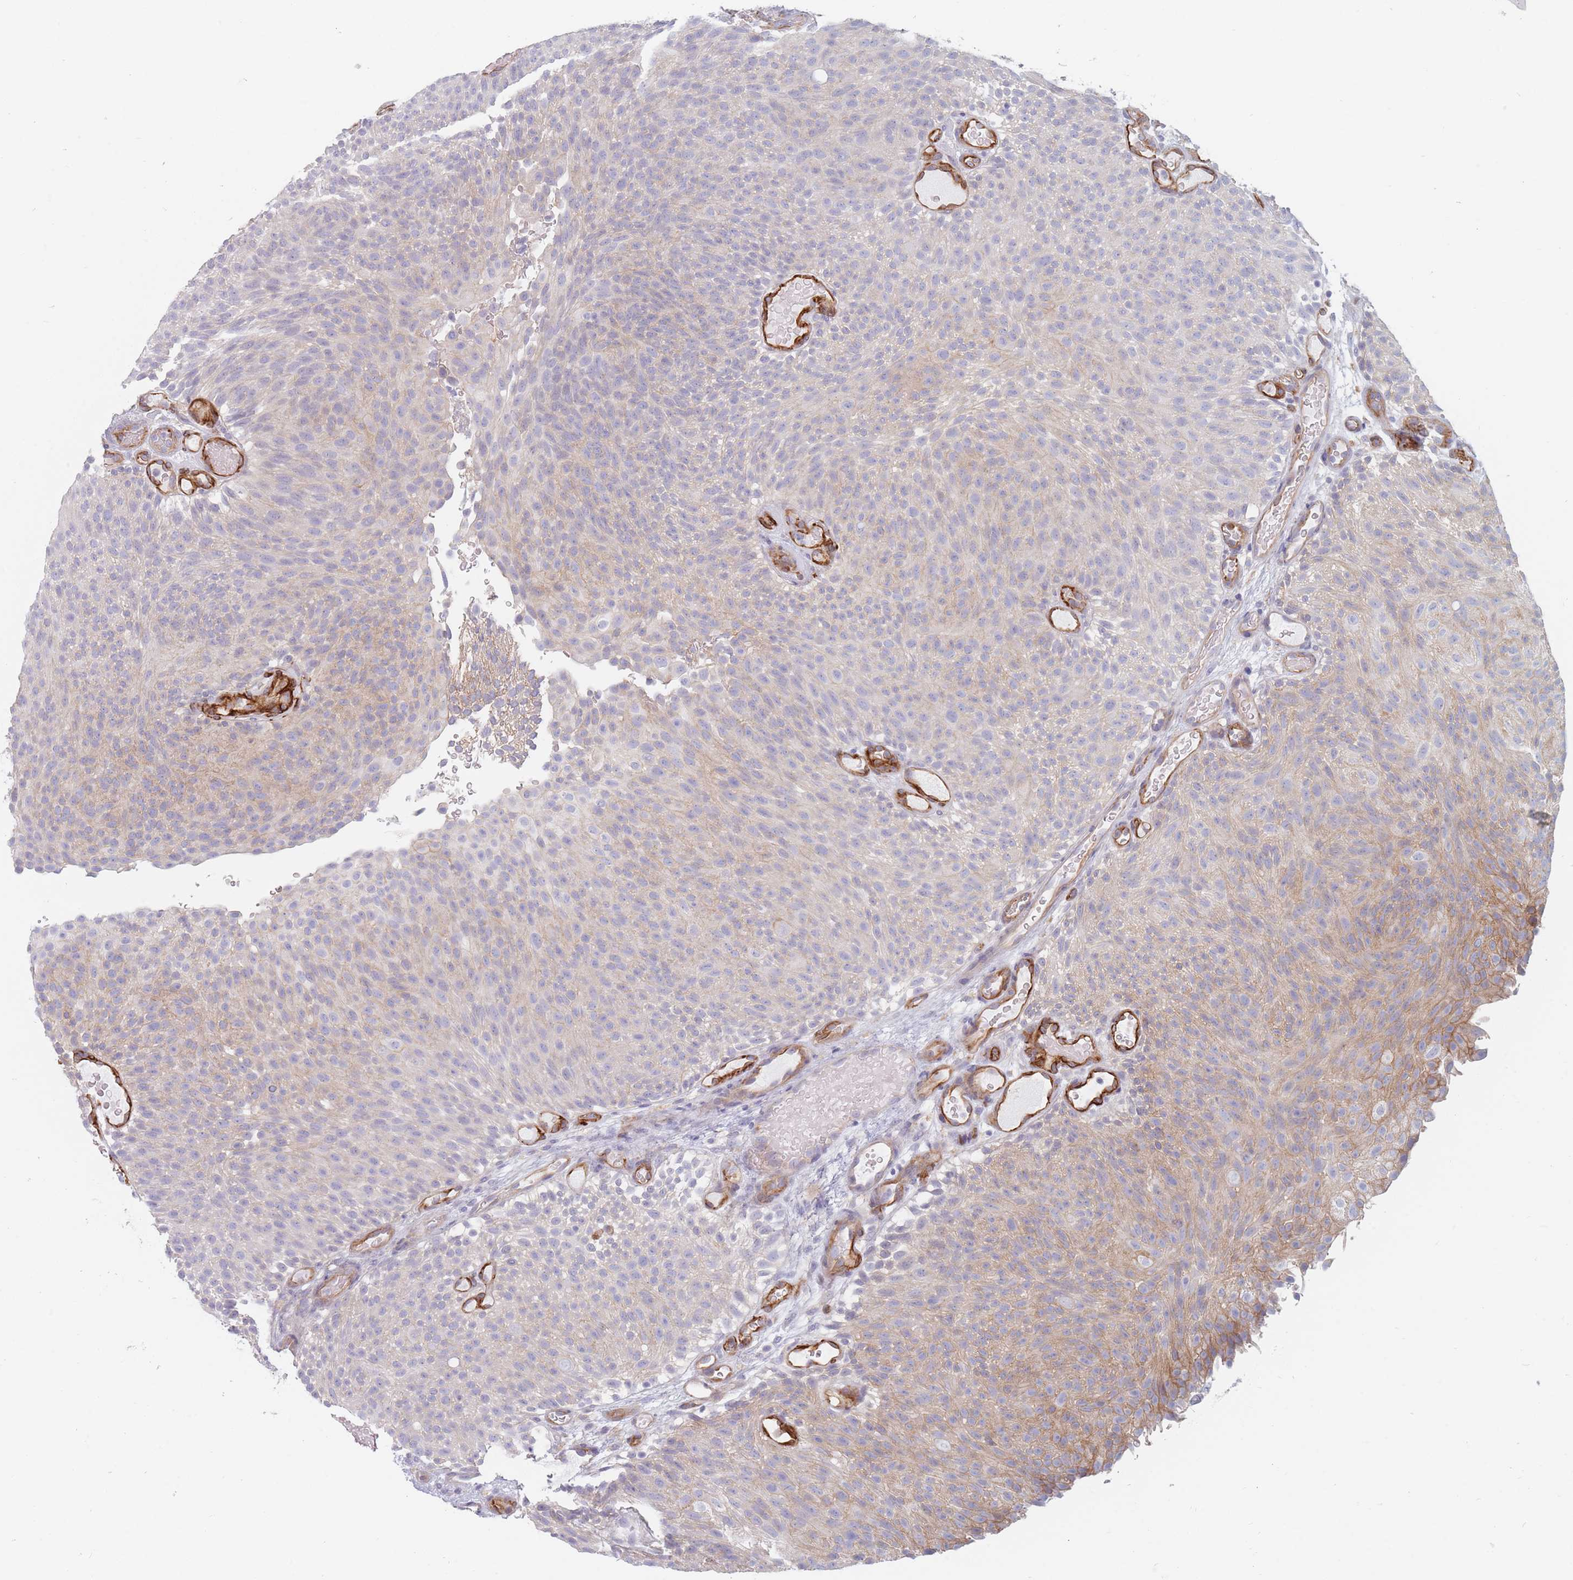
{"staining": {"intensity": "moderate", "quantity": "25%-75%", "location": "cytoplasmic/membranous"}, "tissue": "urothelial cancer", "cell_type": "Tumor cells", "image_type": "cancer", "snomed": [{"axis": "morphology", "description": "Urothelial carcinoma, Low grade"}, {"axis": "topography", "description": "Urinary bladder"}], "caption": "Protein staining of urothelial carcinoma (low-grade) tissue shows moderate cytoplasmic/membranous staining in approximately 25%-75% of tumor cells.", "gene": "ERBIN", "patient": {"sex": "male", "age": 78}}